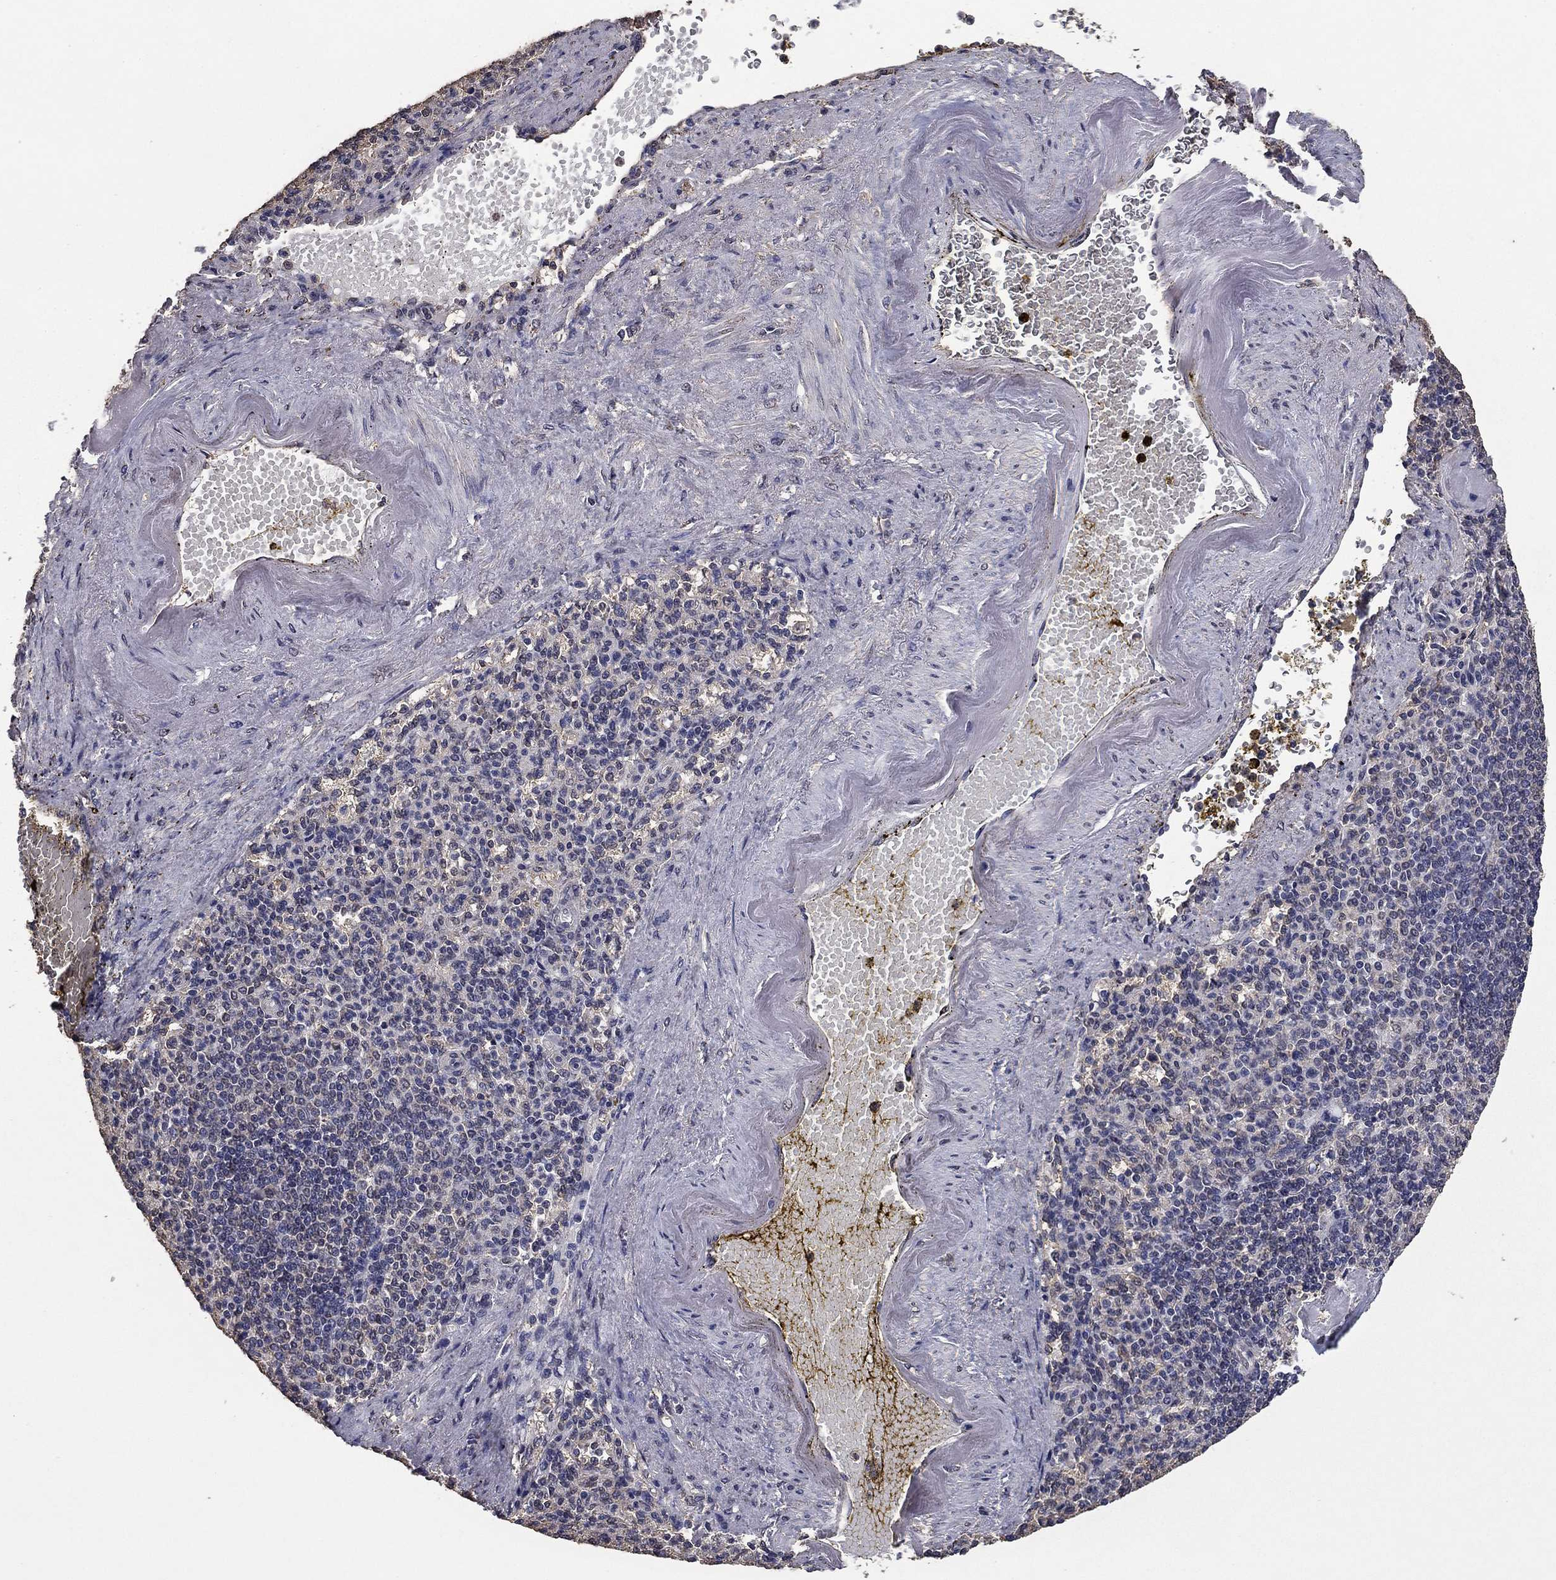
{"staining": {"intensity": "negative", "quantity": "none", "location": "none"}, "tissue": "spleen", "cell_type": "Cells in red pulp", "image_type": "normal", "snomed": [{"axis": "morphology", "description": "Normal tissue, NOS"}, {"axis": "topography", "description": "Spleen"}], "caption": "Histopathology image shows no protein positivity in cells in red pulp of benign spleen. (DAB (3,3'-diaminobenzidine) IHC with hematoxylin counter stain).", "gene": "MFAP3L", "patient": {"sex": "female", "age": 74}}